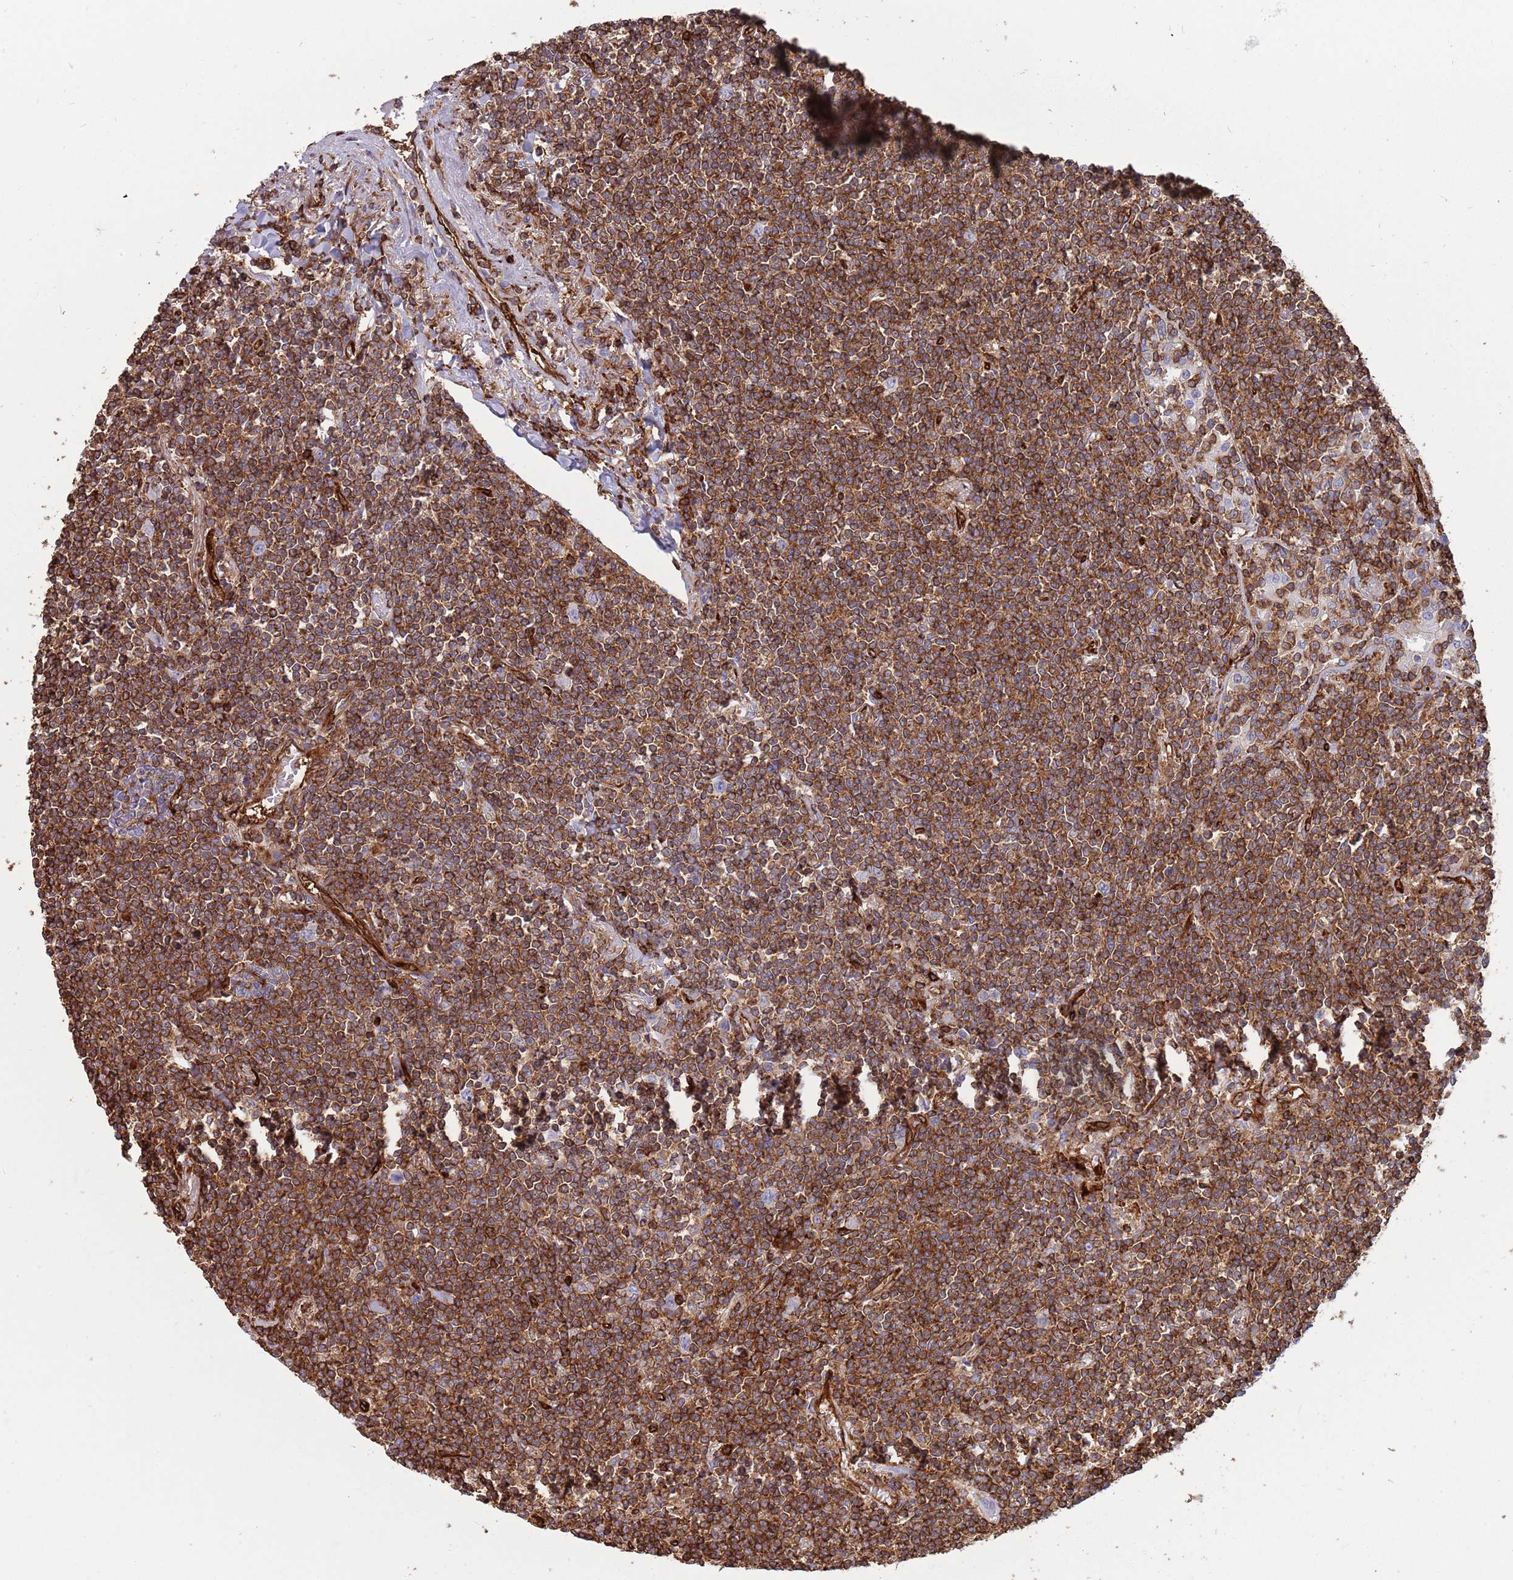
{"staining": {"intensity": "strong", "quantity": ">75%", "location": "cytoplasmic/membranous"}, "tissue": "lymphoma", "cell_type": "Tumor cells", "image_type": "cancer", "snomed": [{"axis": "morphology", "description": "Malignant lymphoma, non-Hodgkin's type, Low grade"}, {"axis": "topography", "description": "Lung"}], "caption": "DAB (3,3'-diaminobenzidine) immunohistochemical staining of human lymphoma demonstrates strong cytoplasmic/membranous protein staining in about >75% of tumor cells.", "gene": "KBTBD7", "patient": {"sex": "female", "age": 71}}